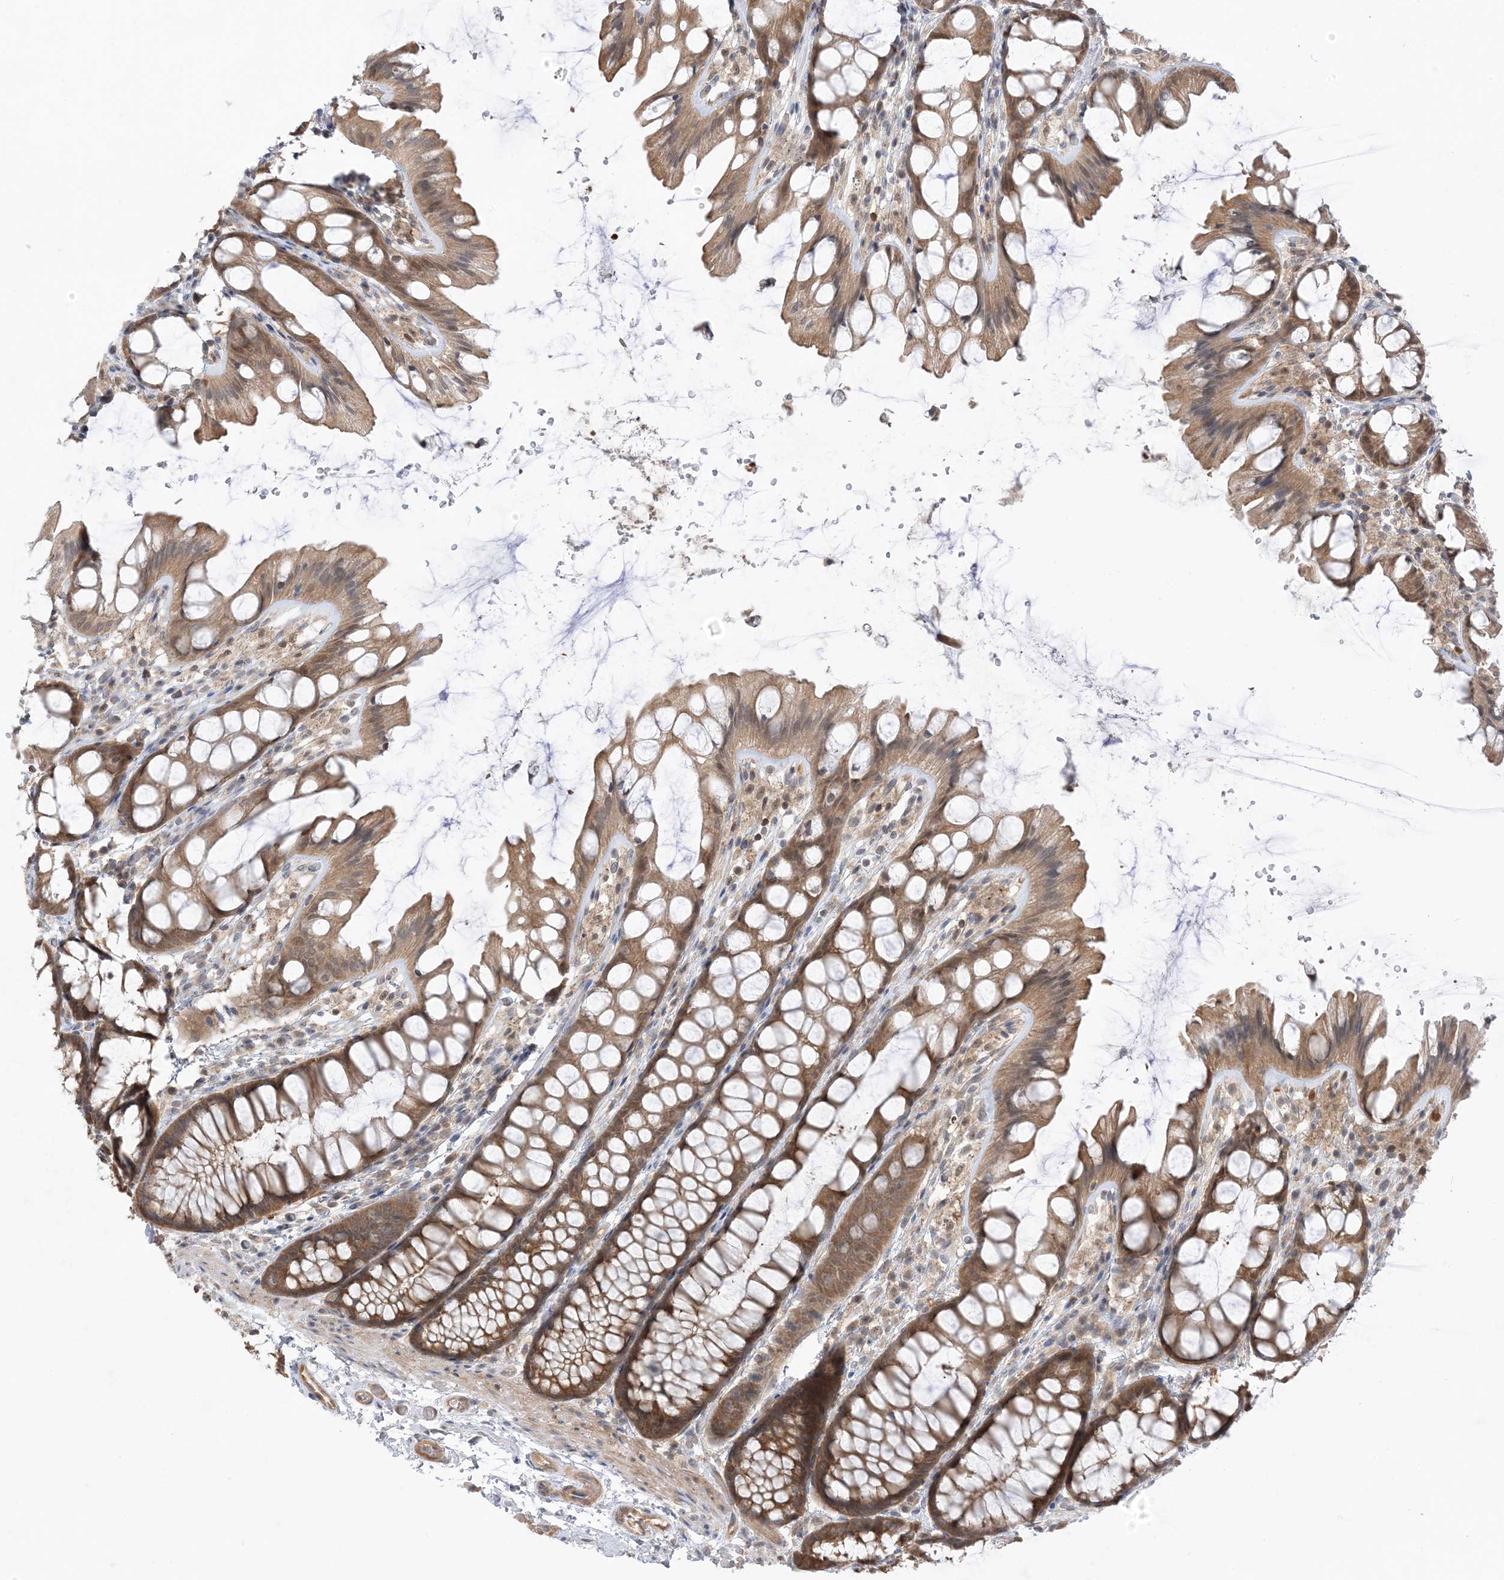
{"staining": {"intensity": "moderate", "quantity": ">75%", "location": "cytoplasmic/membranous"}, "tissue": "colon", "cell_type": "Endothelial cells", "image_type": "normal", "snomed": [{"axis": "morphology", "description": "Normal tissue, NOS"}, {"axis": "topography", "description": "Colon"}], "caption": "High-magnification brightfield microscopy of normal colon stained with DAB (3,3'-diaminobenzidine) (brown) and counterstained with hematoxylin (blue). endothelial cells exhibit moderate cytoplasmic/membranous positivity is identified in approximately>75% of cells. (DAB (3,3'-diaminobenzidine) = brown stain, brightfield microscopy at high magnification).", "gene": "WDR26", "patient": {"sex": "male", "age": 47}}